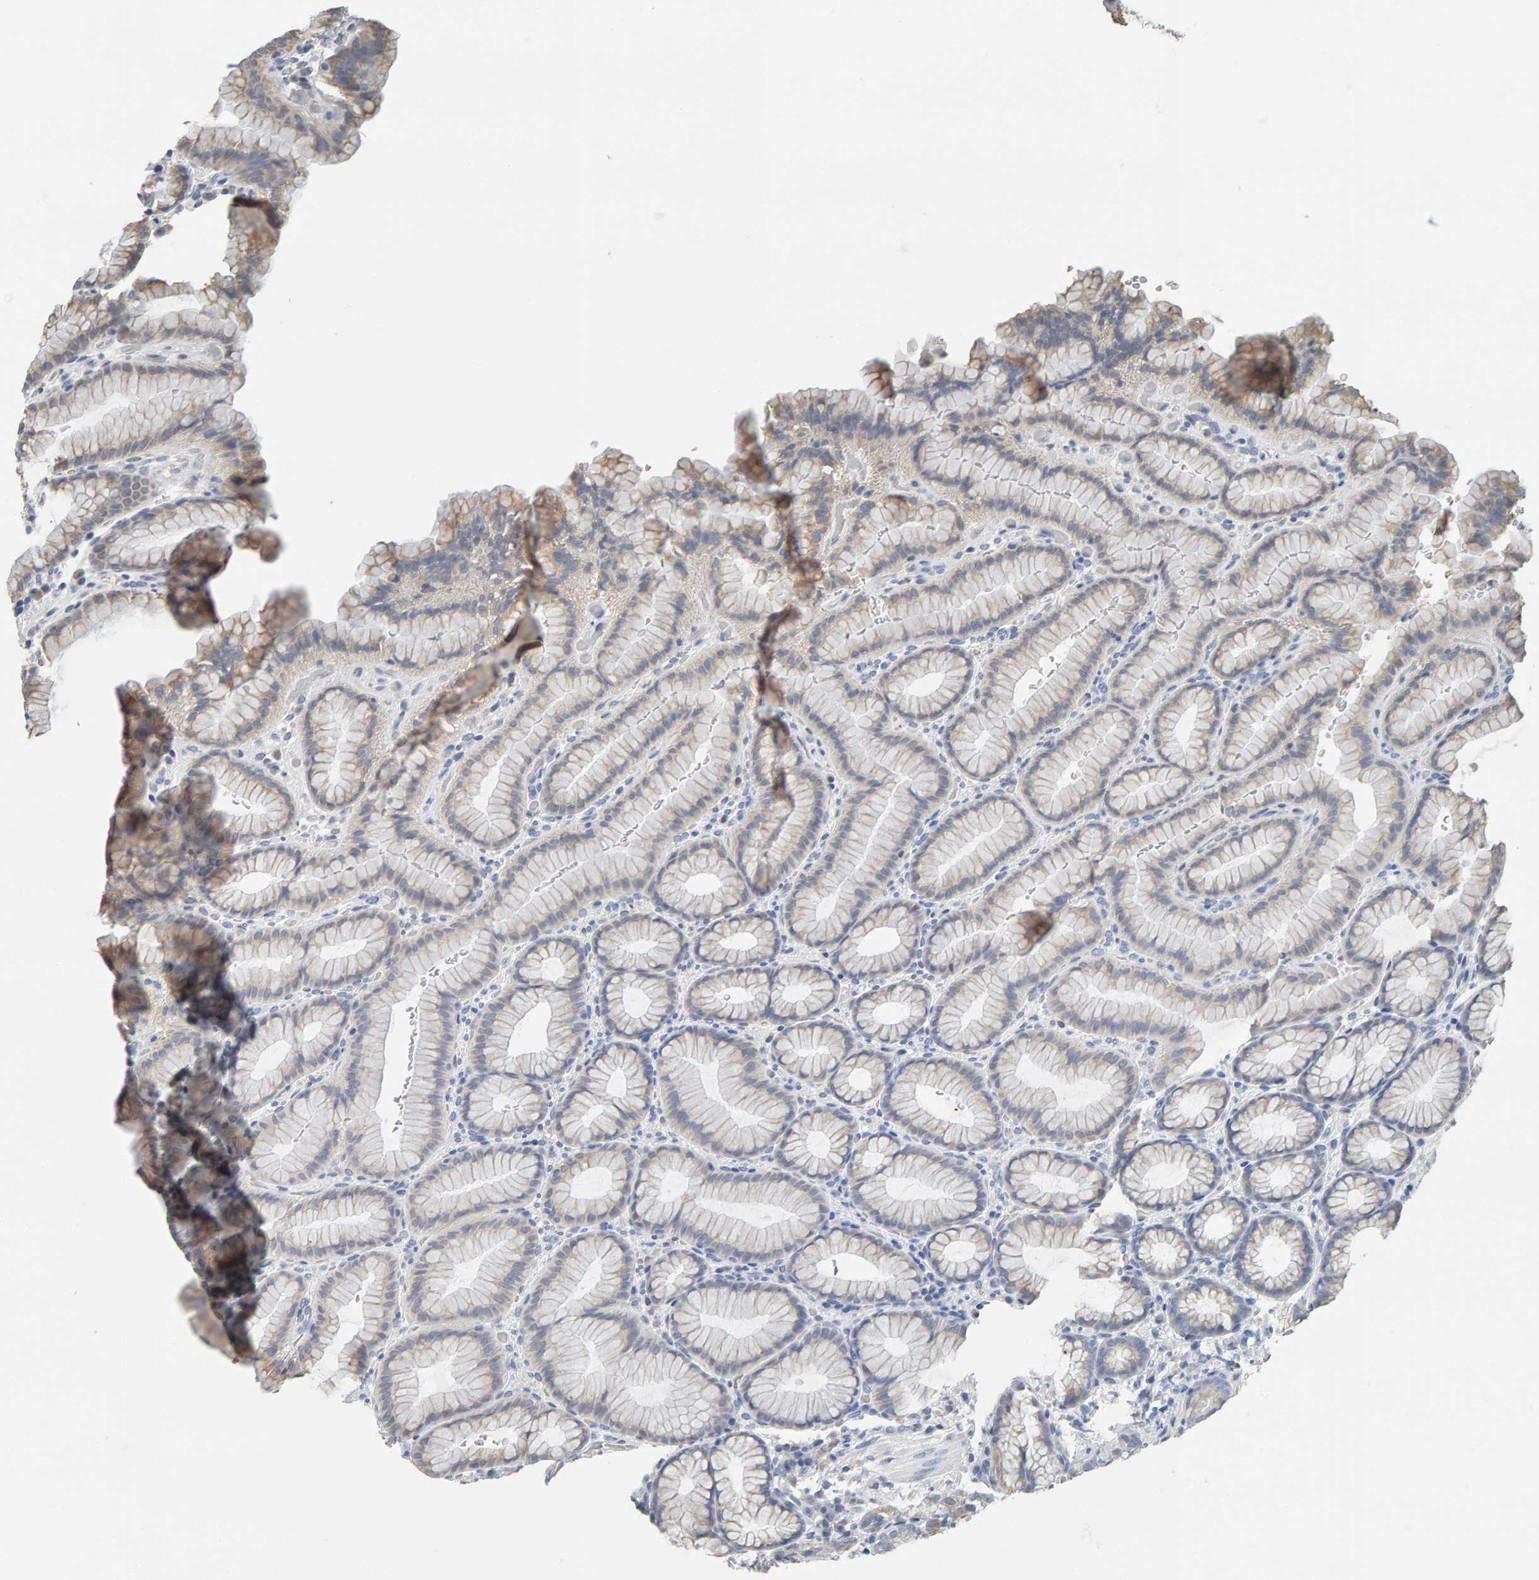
{"staining": {"intensity": "moderate", "quantity": "<25%", "location": "cytoplasmic/membranous"}, "tissue": "stomach", "cell_type": "Glandular cells", "image_type": "normal", "snomed": [{"axis": "morphology", "description": "Normal tissue, NOS"}, {"axis": "topography", "description": "Stomach"}], "caption": "DAB (3,3'-diaminobenzidine) immunohistochemical staining of unremarkable stomach displays moderate cytoplasmic/membranous protein staining in approximately <25% of glandular cells. The staining was performed using DAB, with brown indicating positive protein expression. Nuclei are stained blue with hematoxylin.", "gene": "ADHFE1", "patient": {"sex": "male", "age": 42}}